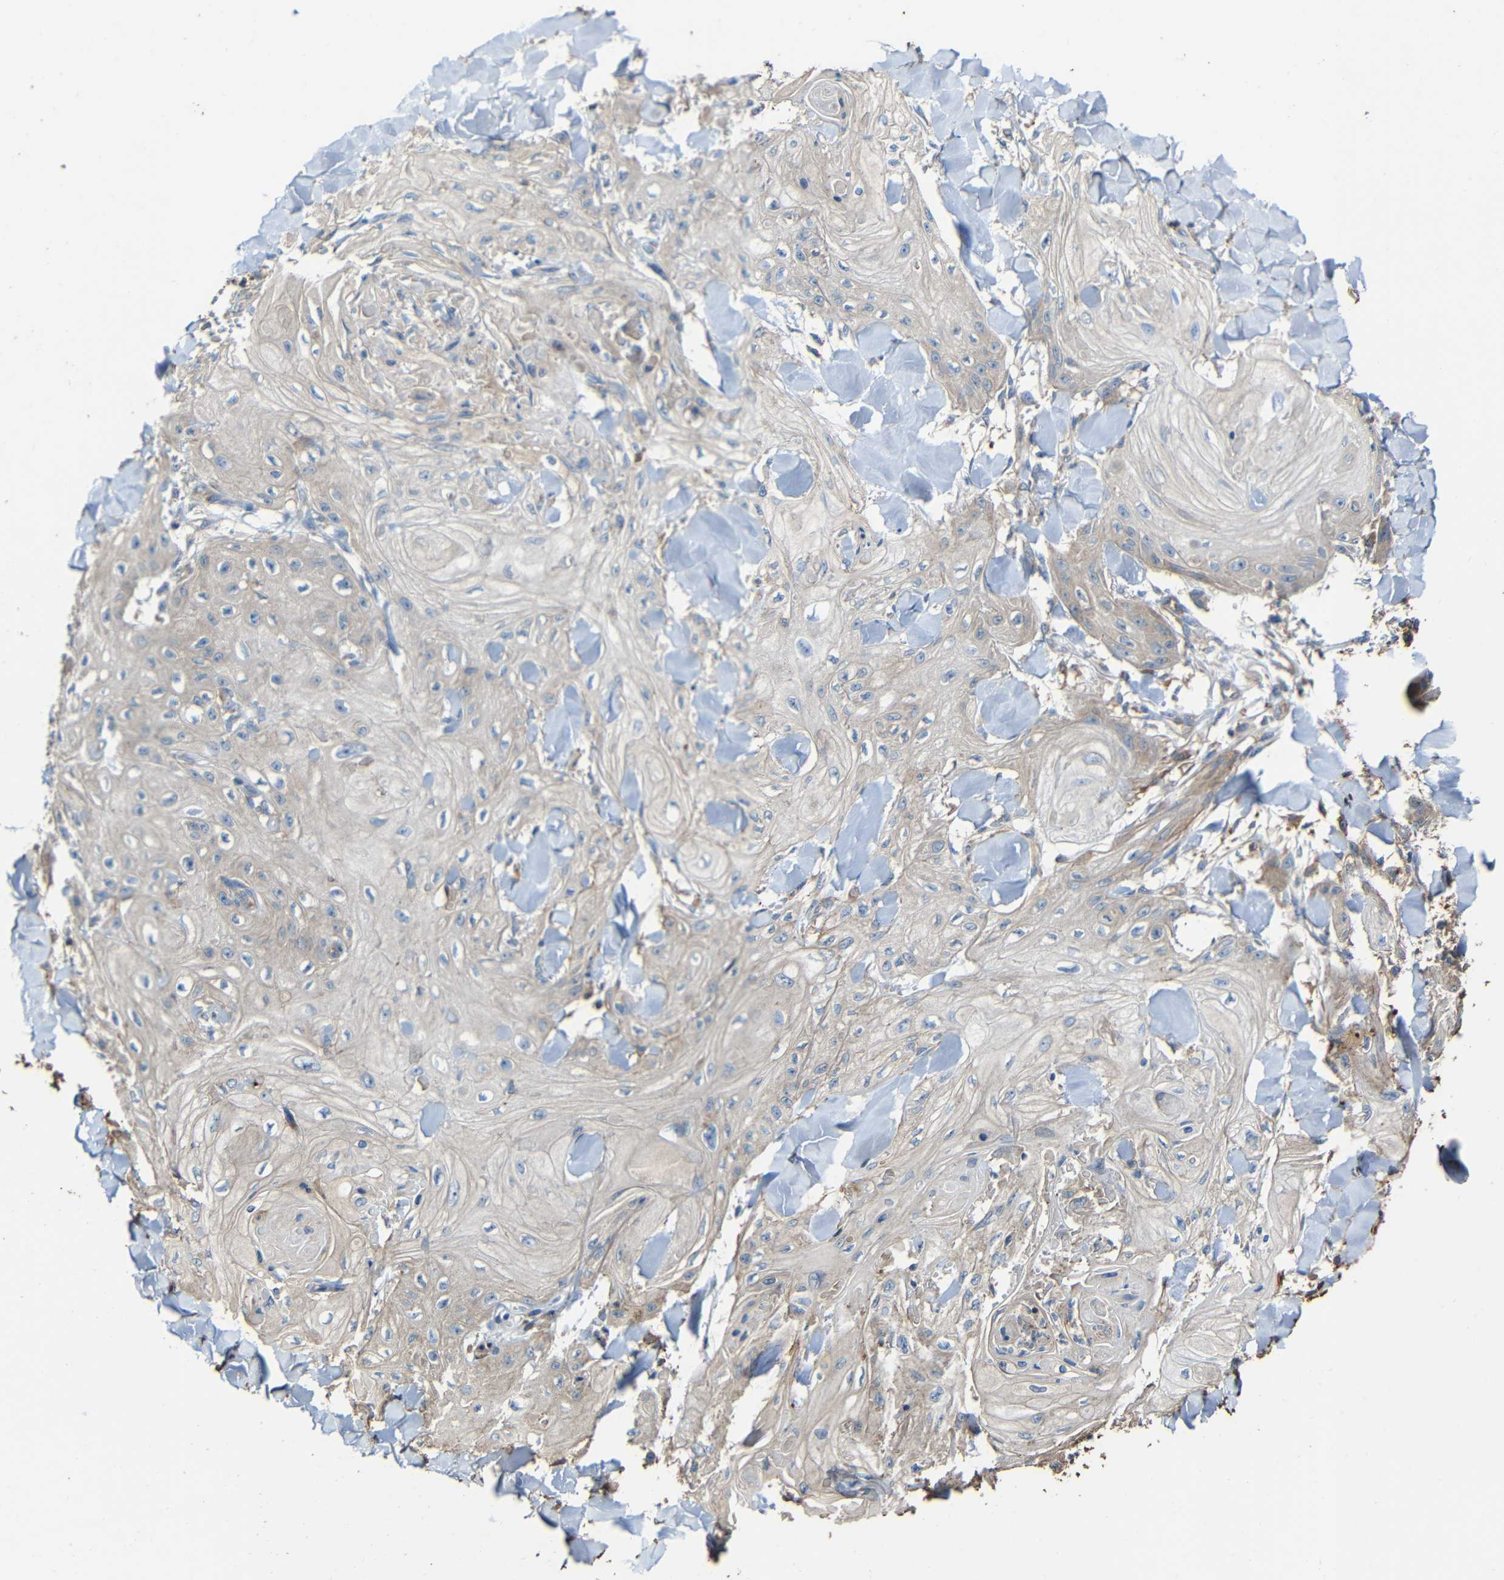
{"staining": {"intensity": "weak", "quantity": ">75%", "location": "cytoplasmic/membranous"}, "tissue": "skin cancer", "cell_type": "Tumor cells", "image_type": "cancer", "snomed": [{"axis": "morphology", "description": "Squamous cell carcinoma, NOS"}, {"axis": "topography", "description": "Skin"}], "caption": "An immunohistochemistry micrograph of neoplastic tissue is shown. Protein staining in brown shows weak cytoplasmic/membranous positivity in skin cancer (squamous cell carcinoma) within tumor cells.", "gene": "RHOT2", "patient": {"sex": "male", "age": 74}}